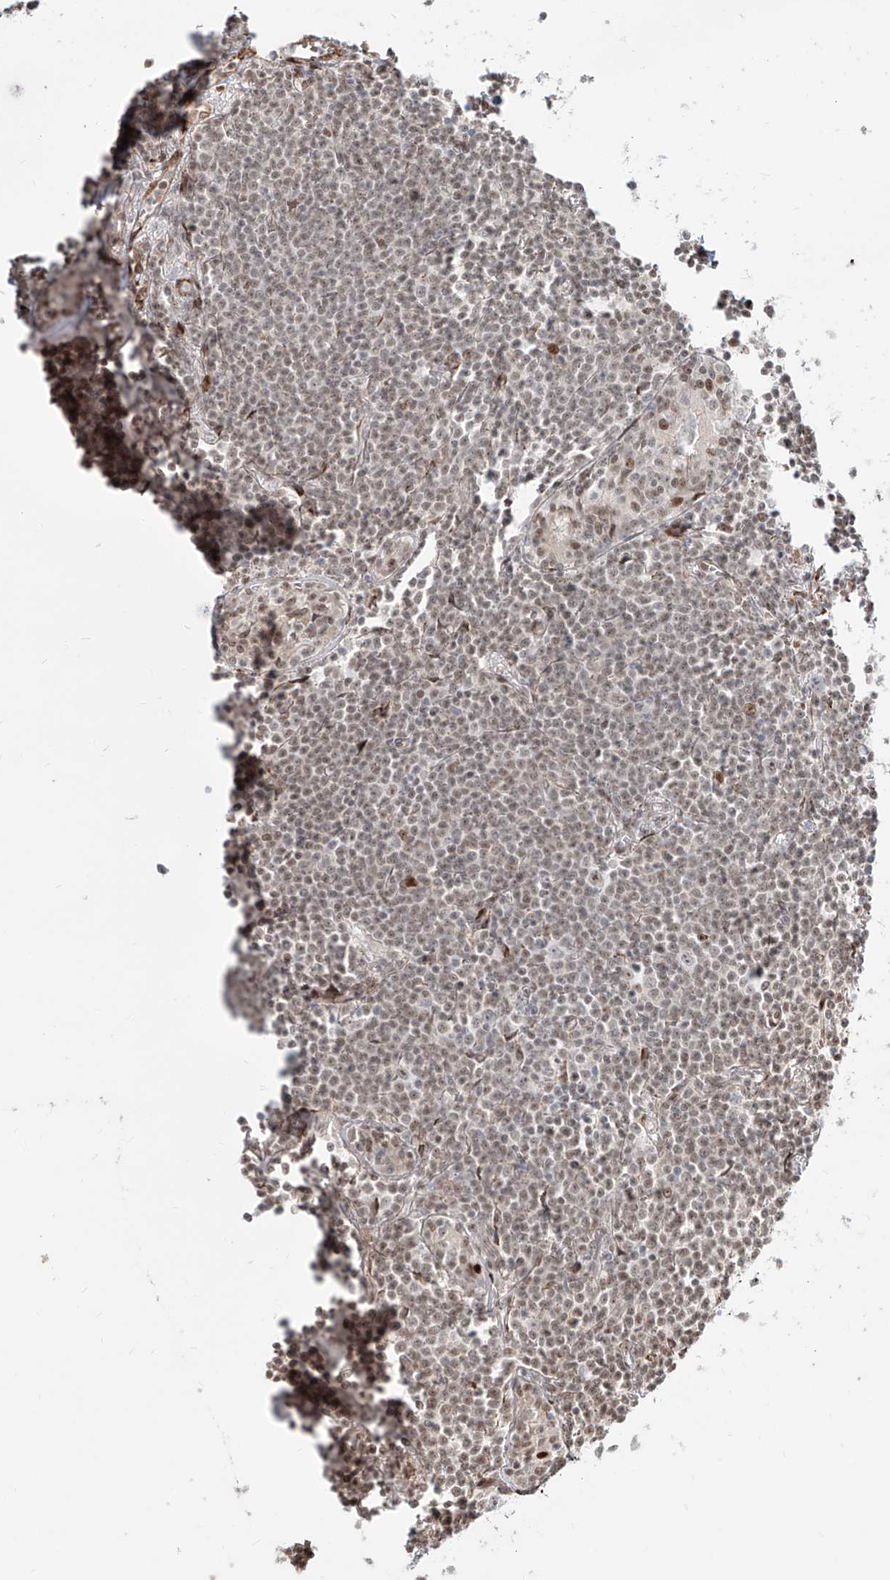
{"staining": {"intensity": "weak", "quantity": "25%-75%", "location": "nuclear"}, "tissue": "lymphoma", "cell_type": "Tumor cells", "image_type": "cancer", "snomed": [{"axis": "morphology", "description": "Malignant lymphoma, non-Hodgkin's type, Low grade"}, {"axis": "topography", "description": "Lung"}], "caption": "Brown immunohistochemical staining in human lymphoma demonstrates weak nuclear expression in about 25%-75% of tumor cells.", "gene": "ZNF710", "patient": {"sex": "female", "age": 71}}